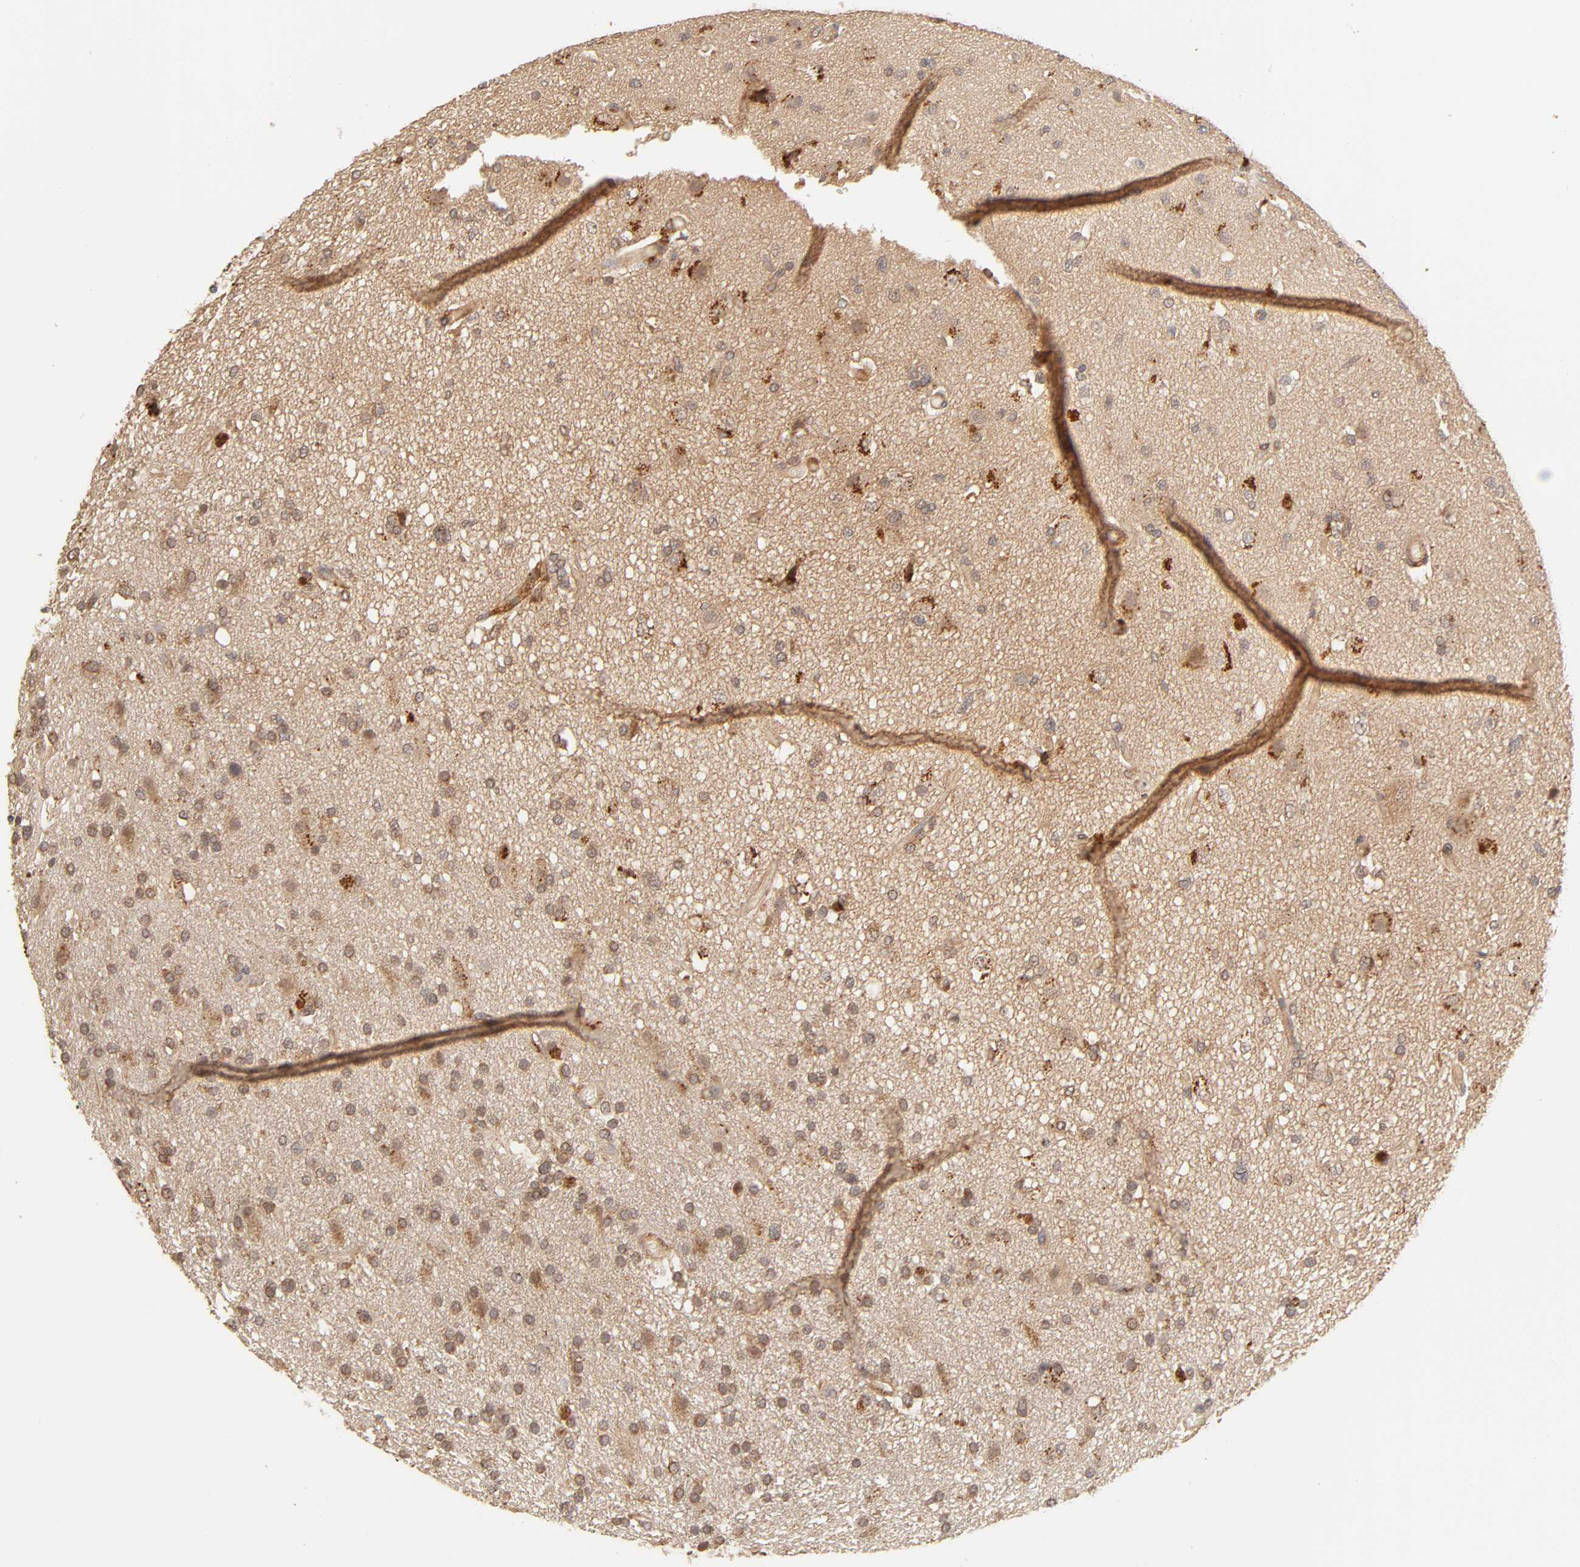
{"staining": {"intensity": "strong", "quantity": ">75%", "location": "cytoplasmic/membranous"}, "tissue": "glioma", "cell_type": "Tumor cells", "image_type": "cancer", "snomed": [{"axis": "morphology", "description": "Glioma, malignant, High grade"}, {"axis": "topography", "description": "Brain"}], "caption": "IHC of human glioma demonstrates high levels of strong cytoplasmic/membranous staining in about >75% of tumor cells.", "gene": "EPS8", "patient": {"sex": "male", "age": 33}}